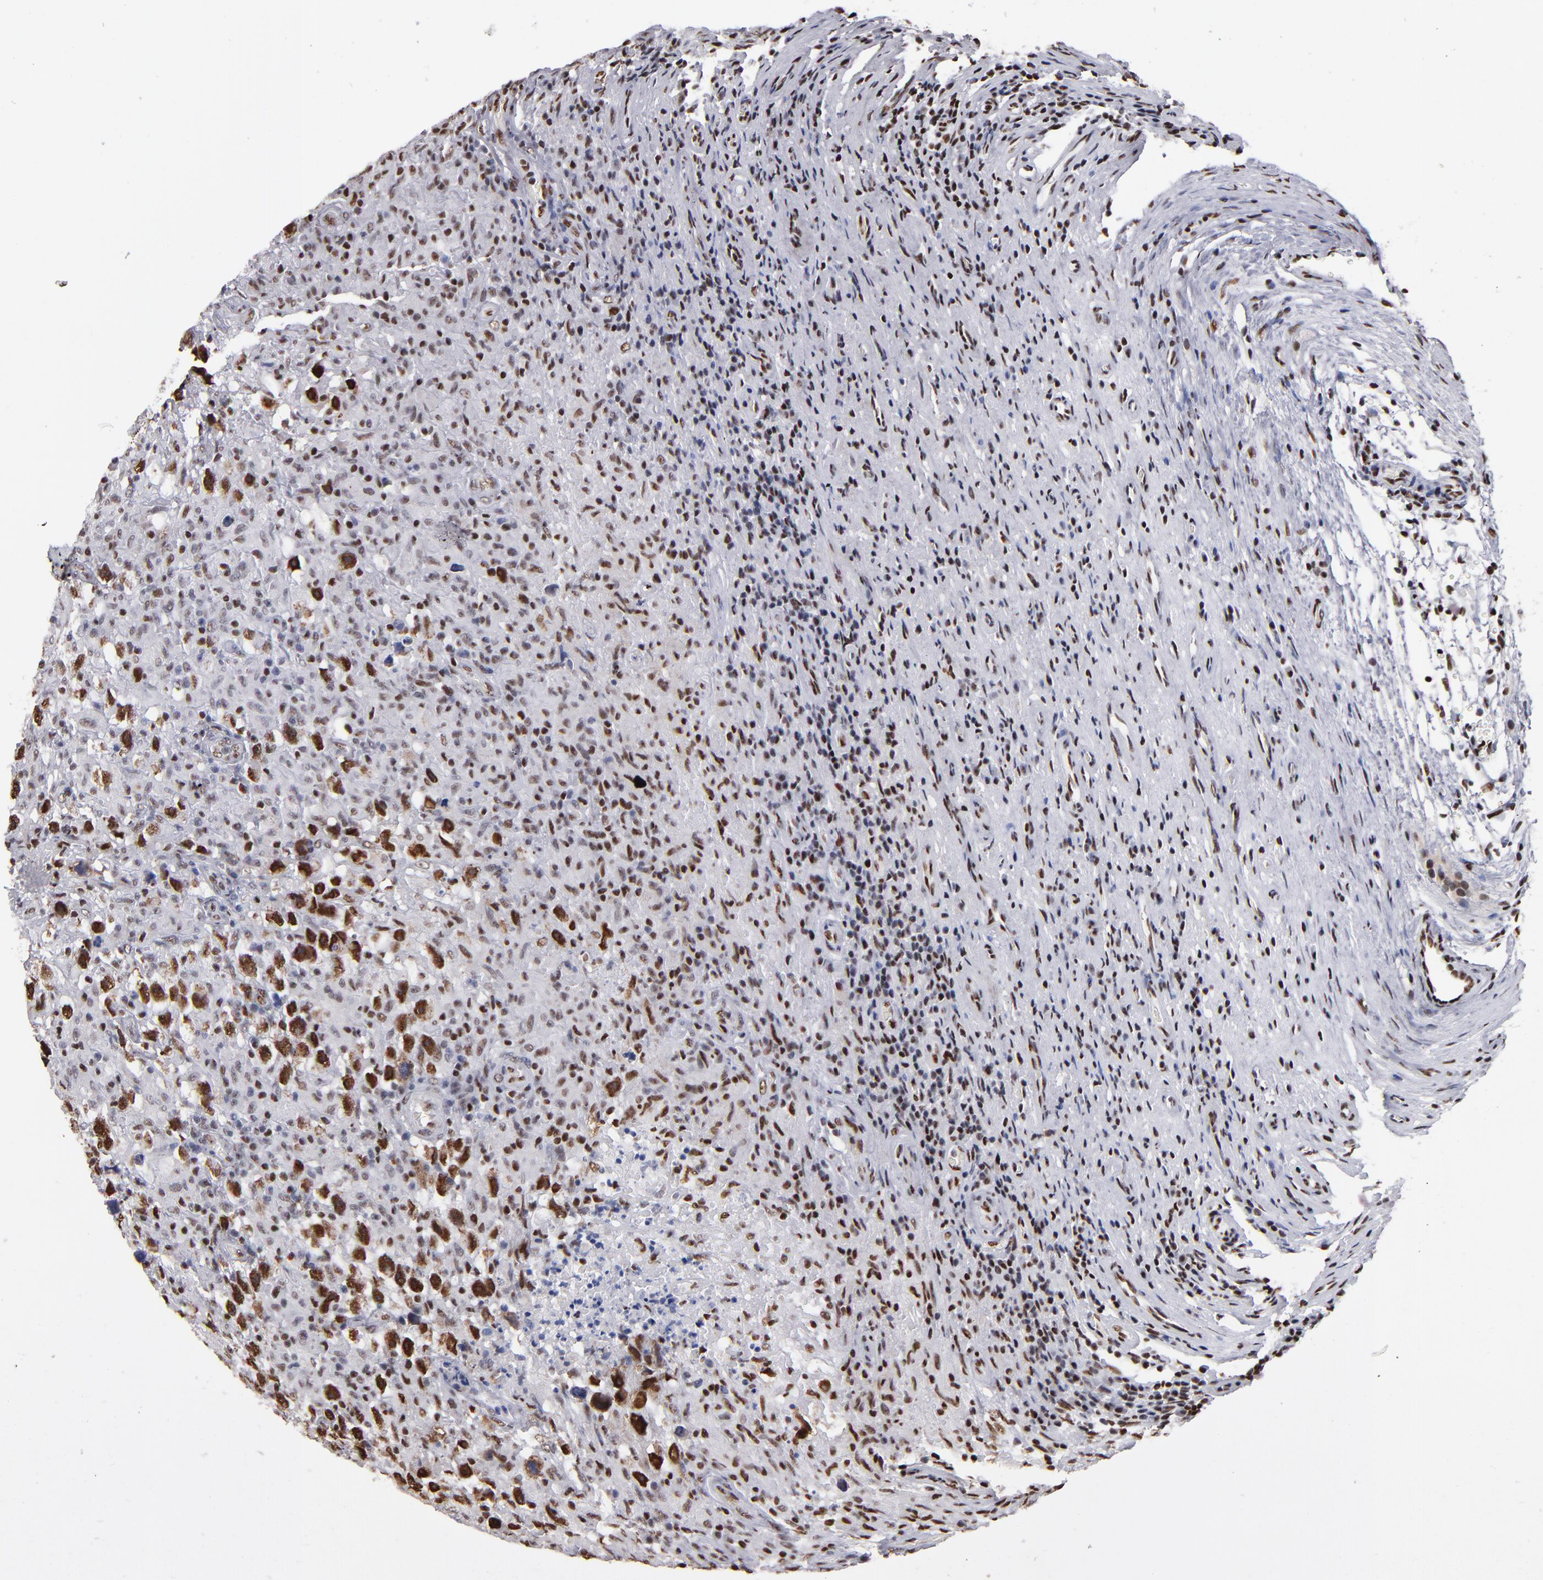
{"staining": {"intensity": "strong", "quantity": ">75%", "location": "cytoplasmic/membranous,nuclear"}, "tissue": "testis cancer", "cell_type": "Tumor cells", "image_type": "cancer", "snomed": [{"axis": "morphology", "description": "Seminoma, NOS"}, {"axis": "topography", "description": "Testis"}], "caption": "Protein analysis of testis cancer tissue demonstrates strong cytoplasmic/membranous and nuclear expression in about >75% of tumor cells.", "gene": "MN1", "patient": {"sex": "male", "age": 34}}